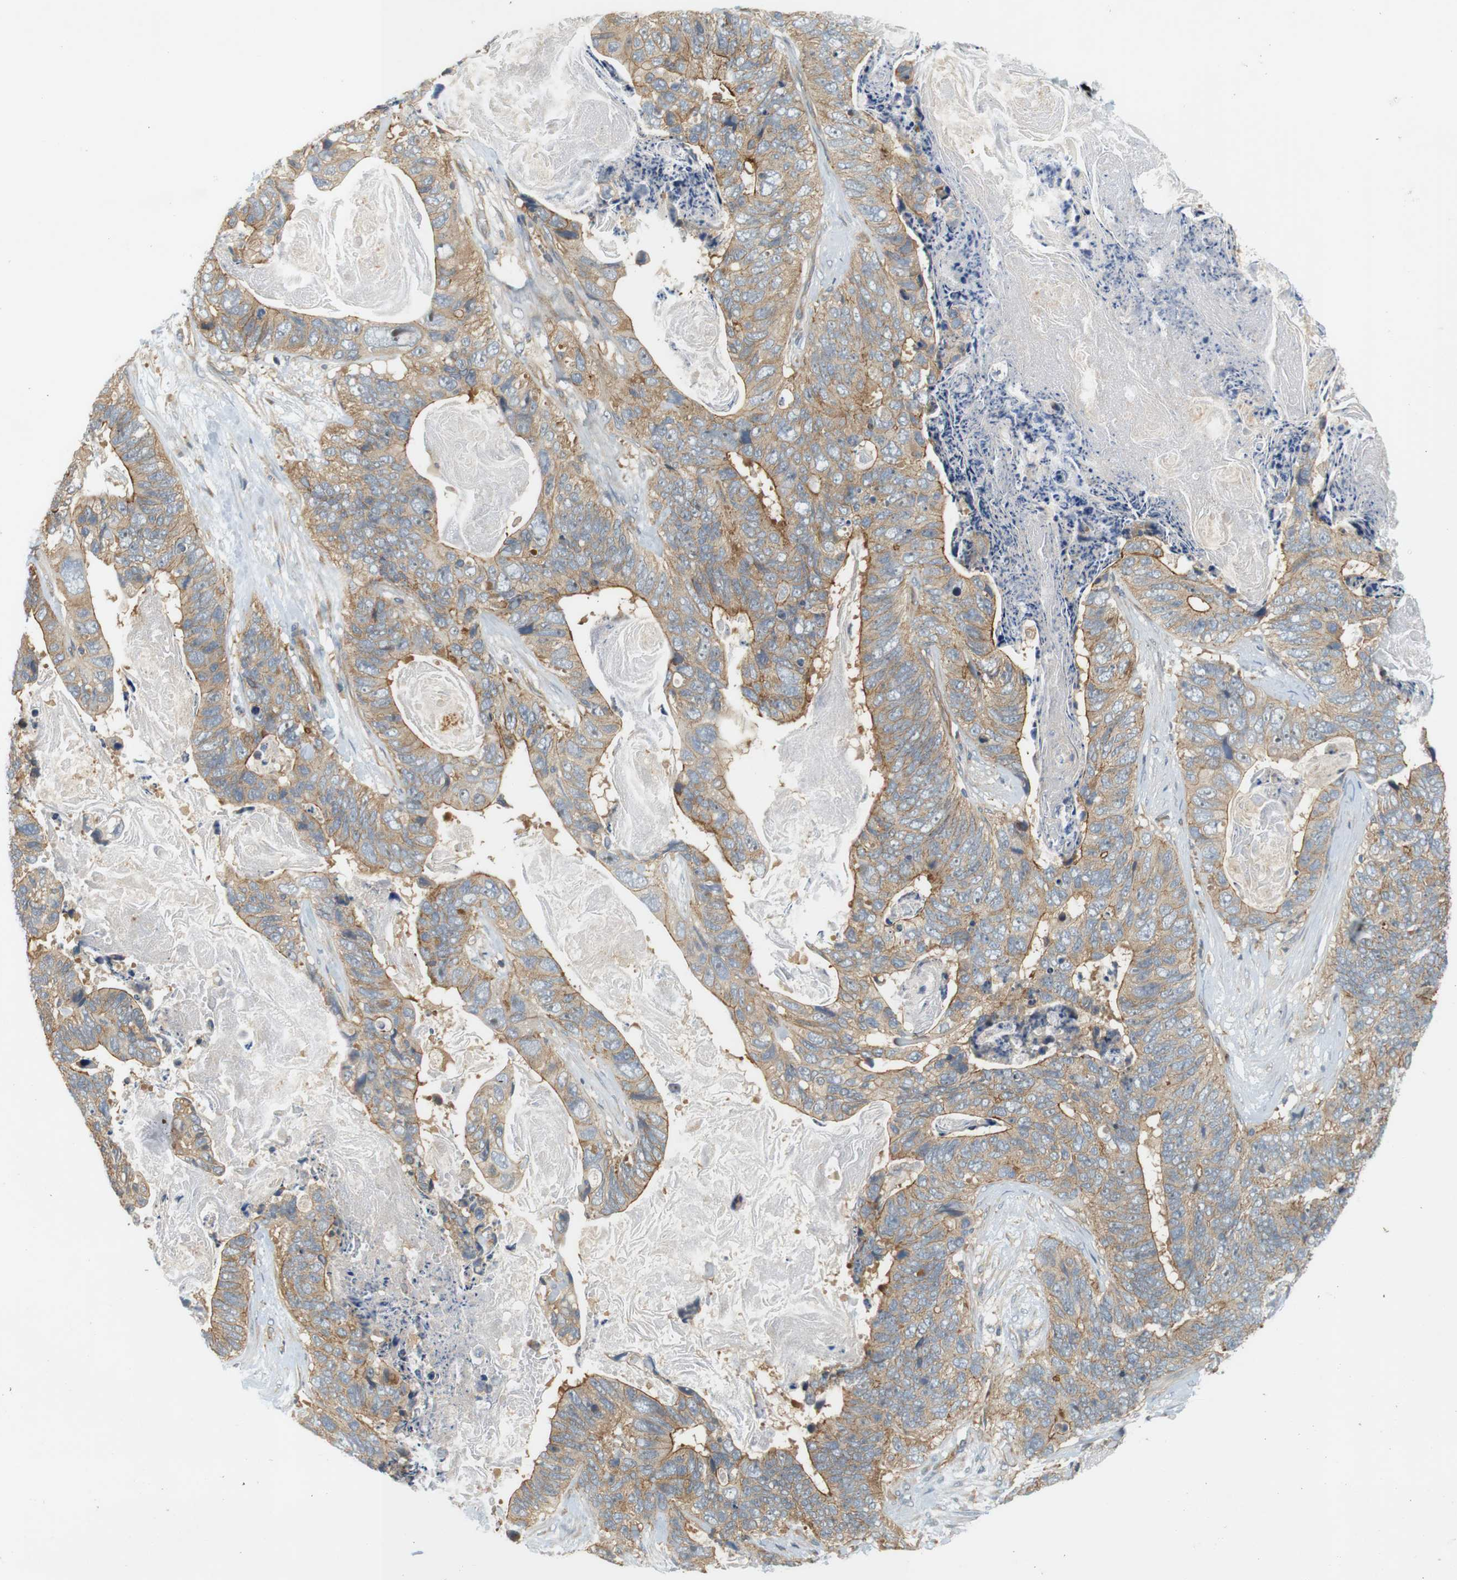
{"staining": {"intensity": "weak", "quantity": ">75%", "location": "cytoplasmic/membranous"}, "tissue": "stomach cancer", "cell_type": "Tumor cells", "image_type": "cancer", "snomed": [{"axis": "morphology", "description": "Adenocarcinoma, NOS"}, {"axis": "topography", "description": "Stomach"}], "caption": "Immunohistochemistry staining of stomach cancer (adenocarcinoma), which displays low levels of weak cytoplasmic/membranous expression in about >75% of tumor cells indicating weak cytoplasmic/membranous protein expression. The staining was performed using DAB (brown) for protein detection and nuclei were counterstained in hematoxylin (blue).", "gene": "SH3GLB1", "patient": {"sex": "female", "age": 89}}